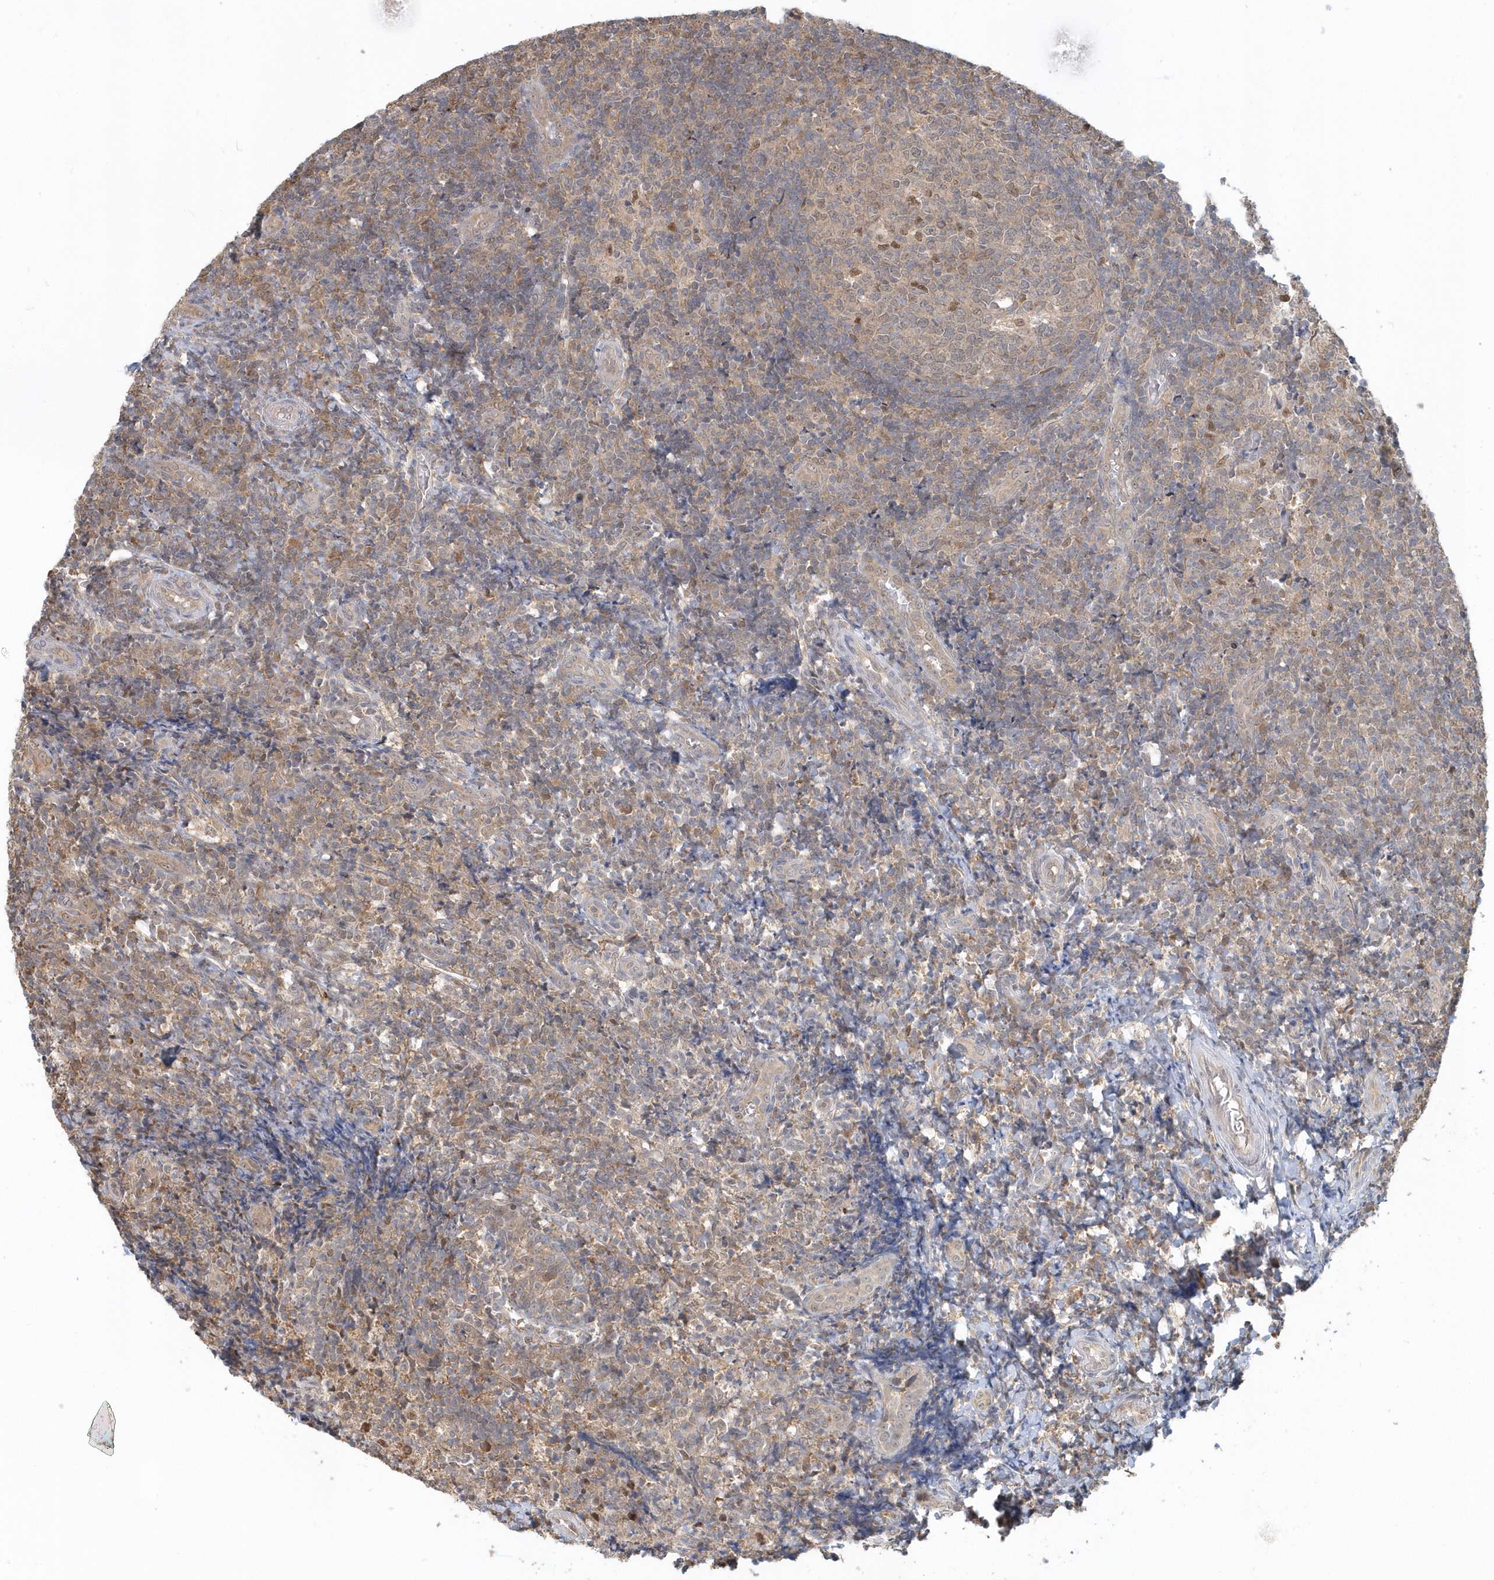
{"staining": {"intensity": "moderate", "quantity": "<25%", "location": "cytoplasmic/membranous,nuclear"}, "tissue": "tonsil", "cell_type": "Germinal center cells", "image_type": "normal", "snomed": [{"axis": "morphology", "description": "Normal tissue, NOS"}, {"axis": "topography", "description": "Tonsil"}], "caption": "Immunohistochemical staining of normal human tonsil exhibits <25% levels of moderate cytoplasmic/membranous,nuclear protein positivity in about <25% of germinal center cells.", "gene": "PSMD6", "patient": {"sex": "female", "age": 19}}